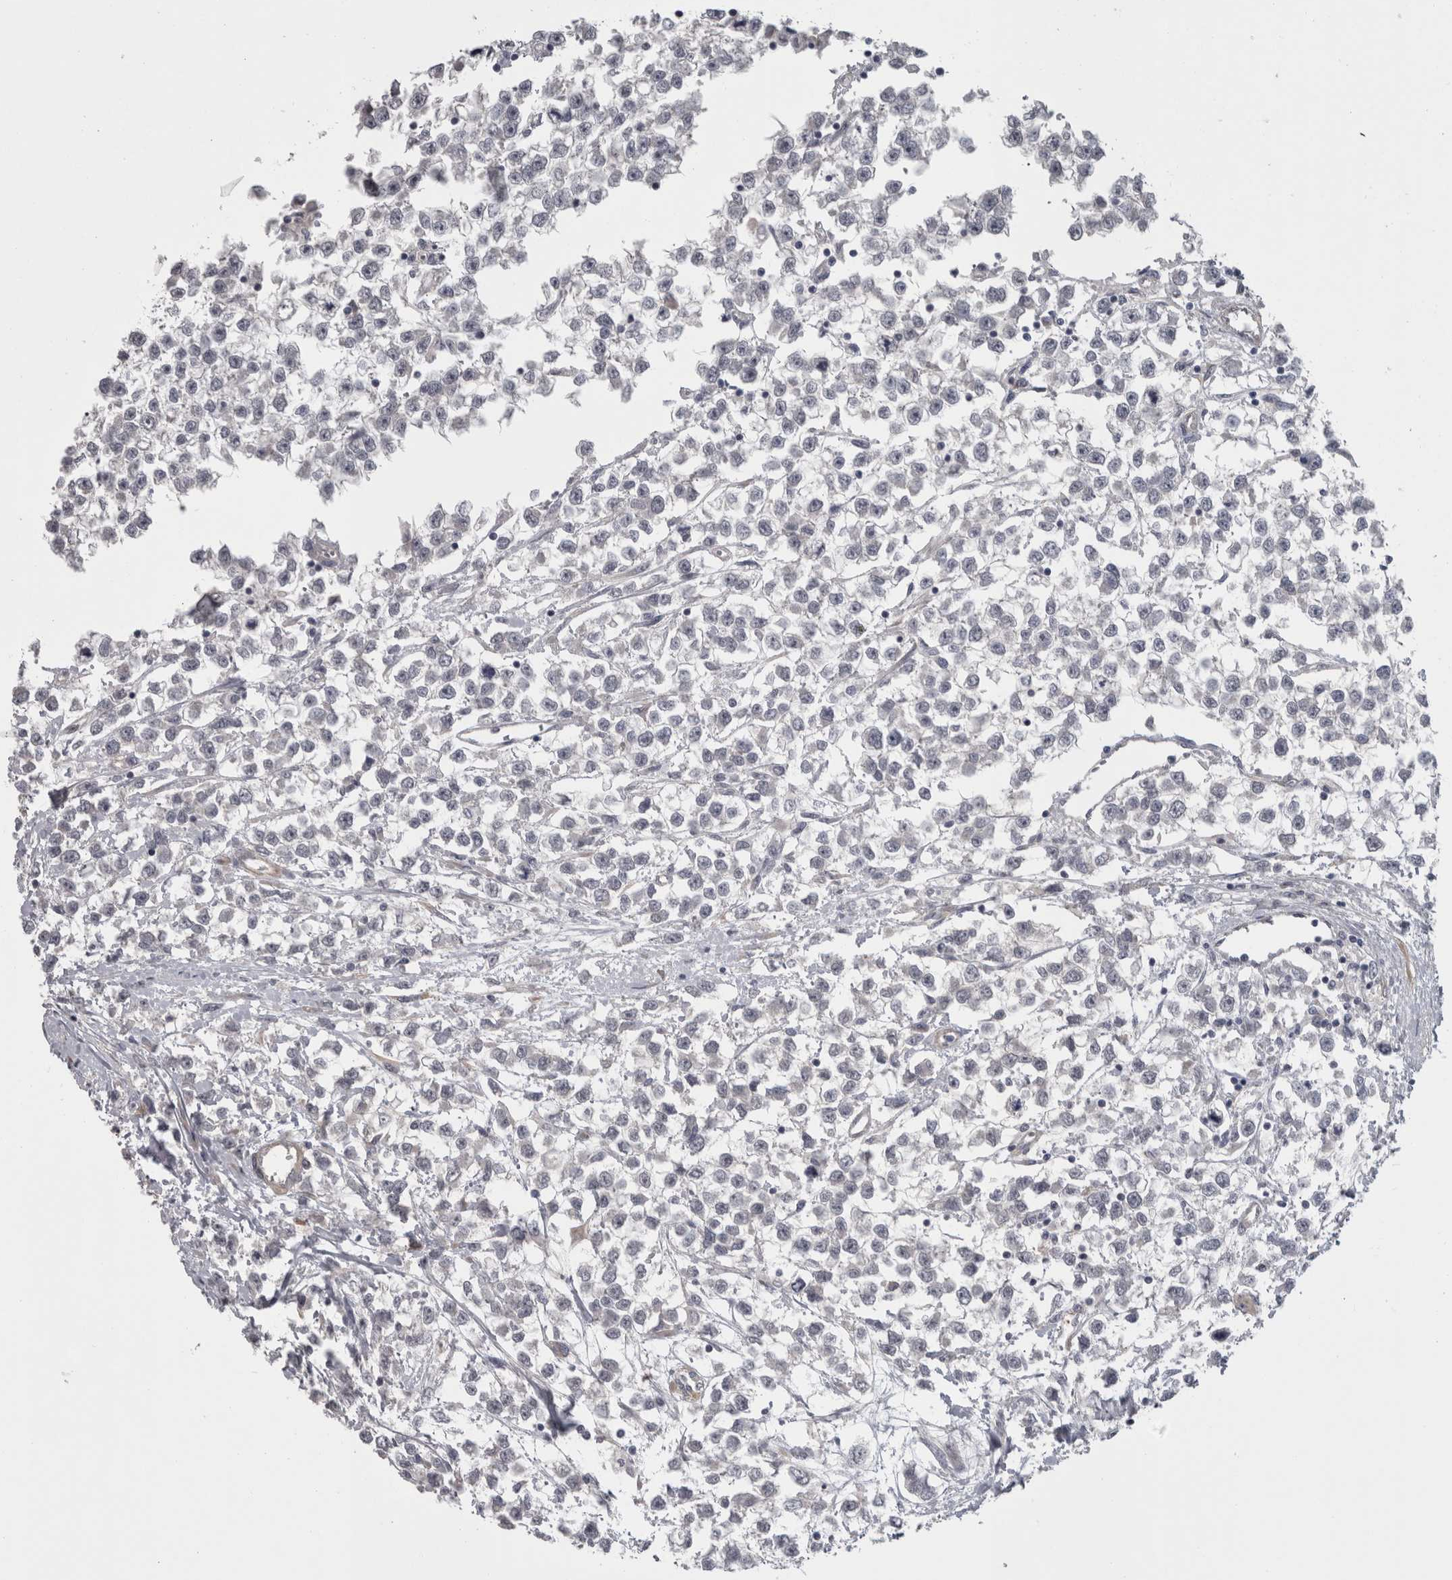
{"staining": {"intensity": "negative", "quantity": "none", "location": "none"}, "tissue": "testis cancer", "cell_type": "Tumor cells", "image_type": "cancer", "snomed": [{"axis": "morphology", "description": "Seminoma, NOS"}, {"axis": "morphology", "description": "Carcinoma, Embryonal, NOS"}, {"axis": "topography", "description": "Testis"}], "caption": "High power microscopy micrograph of an immunohistochemistry (IHC) photomicrograph of testis cancer, revealing no significant staining in tumor cells.", "gene": "RMDN1", "patient": {"sex": "male", "age": 51}}